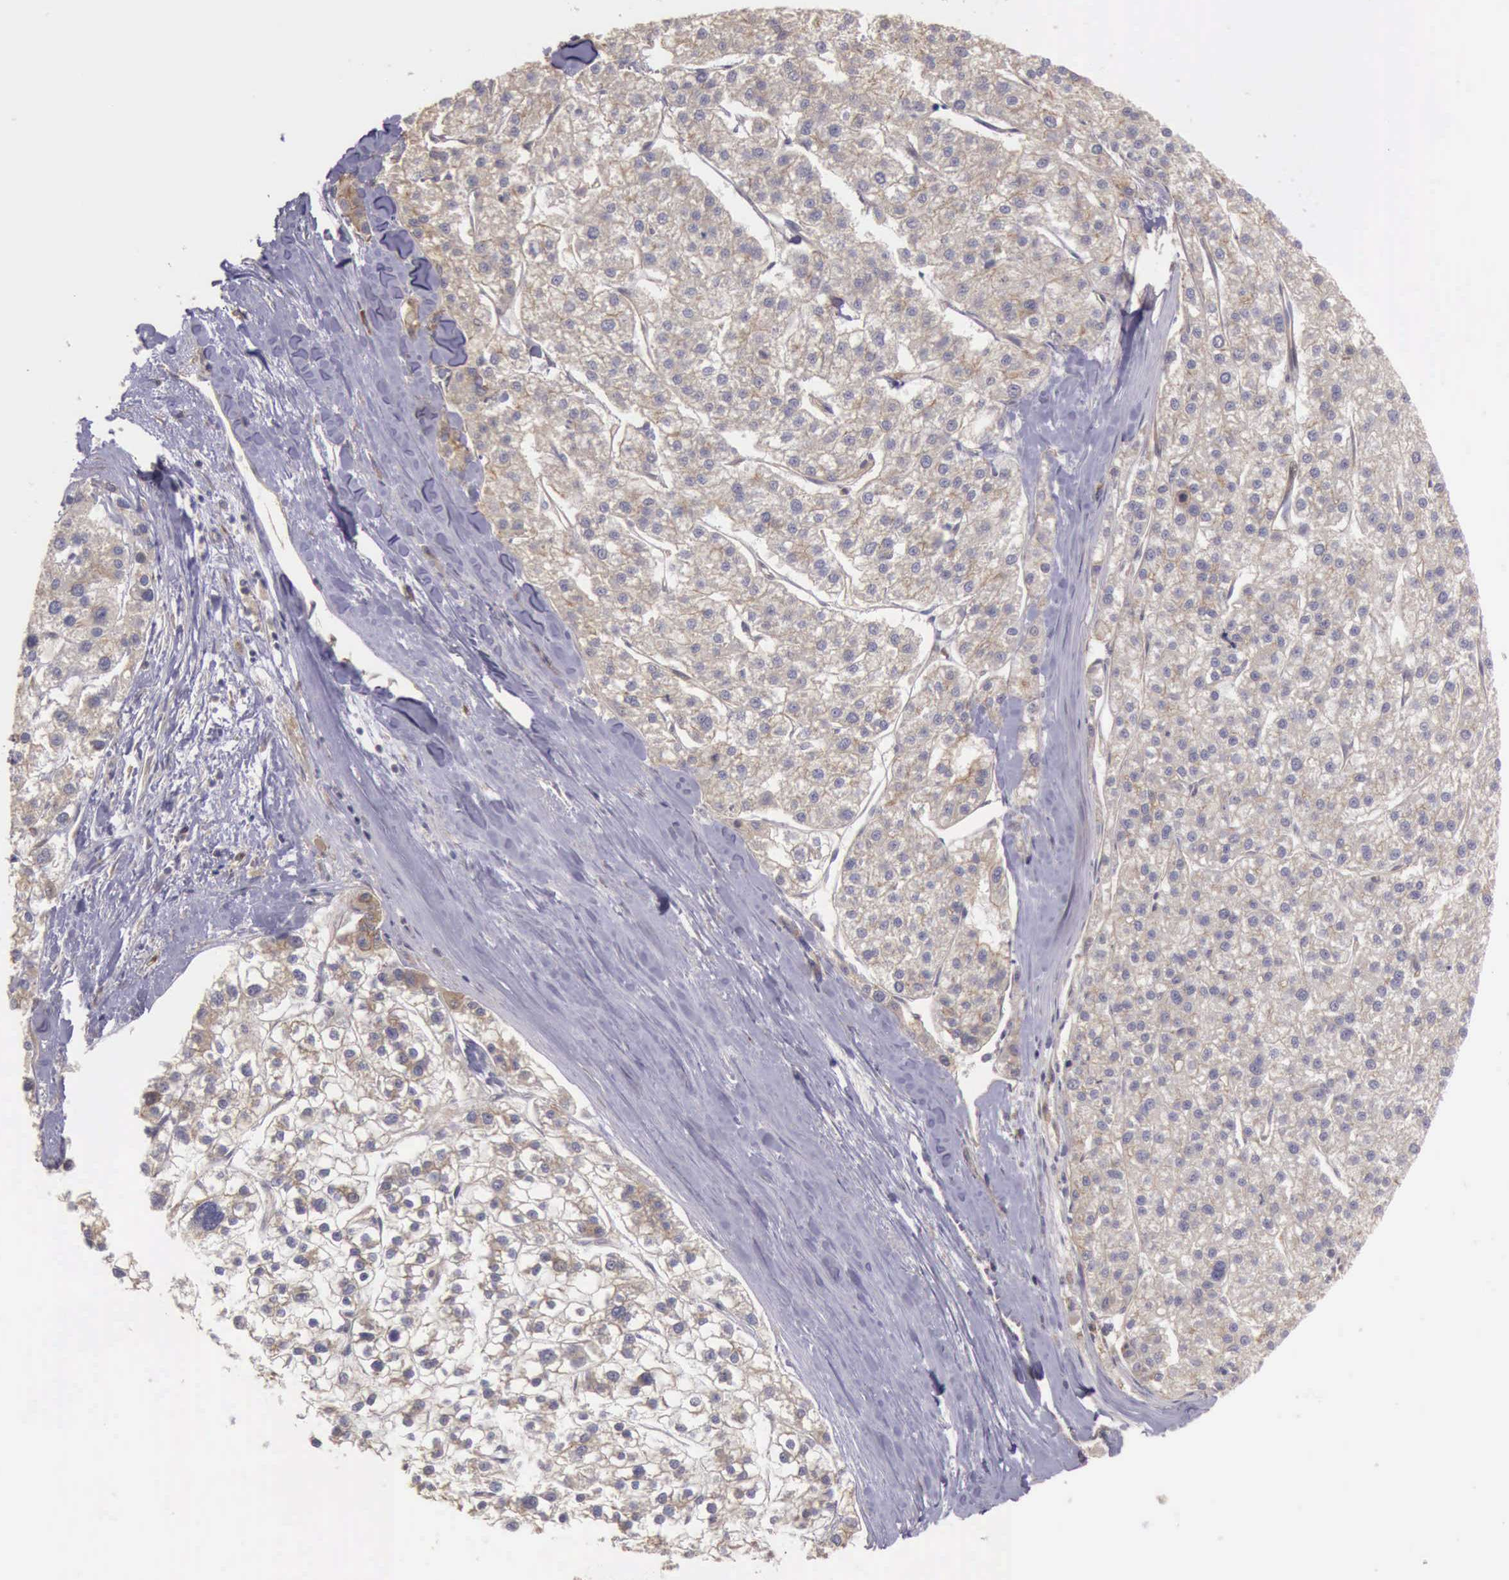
{"staining": {"intensity": "weak", "quantity": "25%-75%", "location": "cytoplasmic/membranous"}, "tissue": "liver cancer", "cell_type": "Tumor cells", "image_type": "cancer", "snomed": [{"axis": "morphology", "description": "Carcinoma, Hepatocellular, NOS"}, {"axis": "topography", "description": "Liver"}], "caption": "High-magnification brightfield microscopy of hepatocellular carcinoma (liver) stained with DAB (3,3'-diaminobenzidine) (brown) and counterstained with hematoxylin (blue). tumor cells exhibit weak cytoplasmic/membranous staining is identified in about25%-75% of cells. The protein of interest is stained brown, and the nuclei are stained in blue (DAB (3,3'-diaminobenzidine) IHC with brightfield microscopy, high magnification).", "gene": "EIF5", "patient": {"sex": "female", "age": 85}}